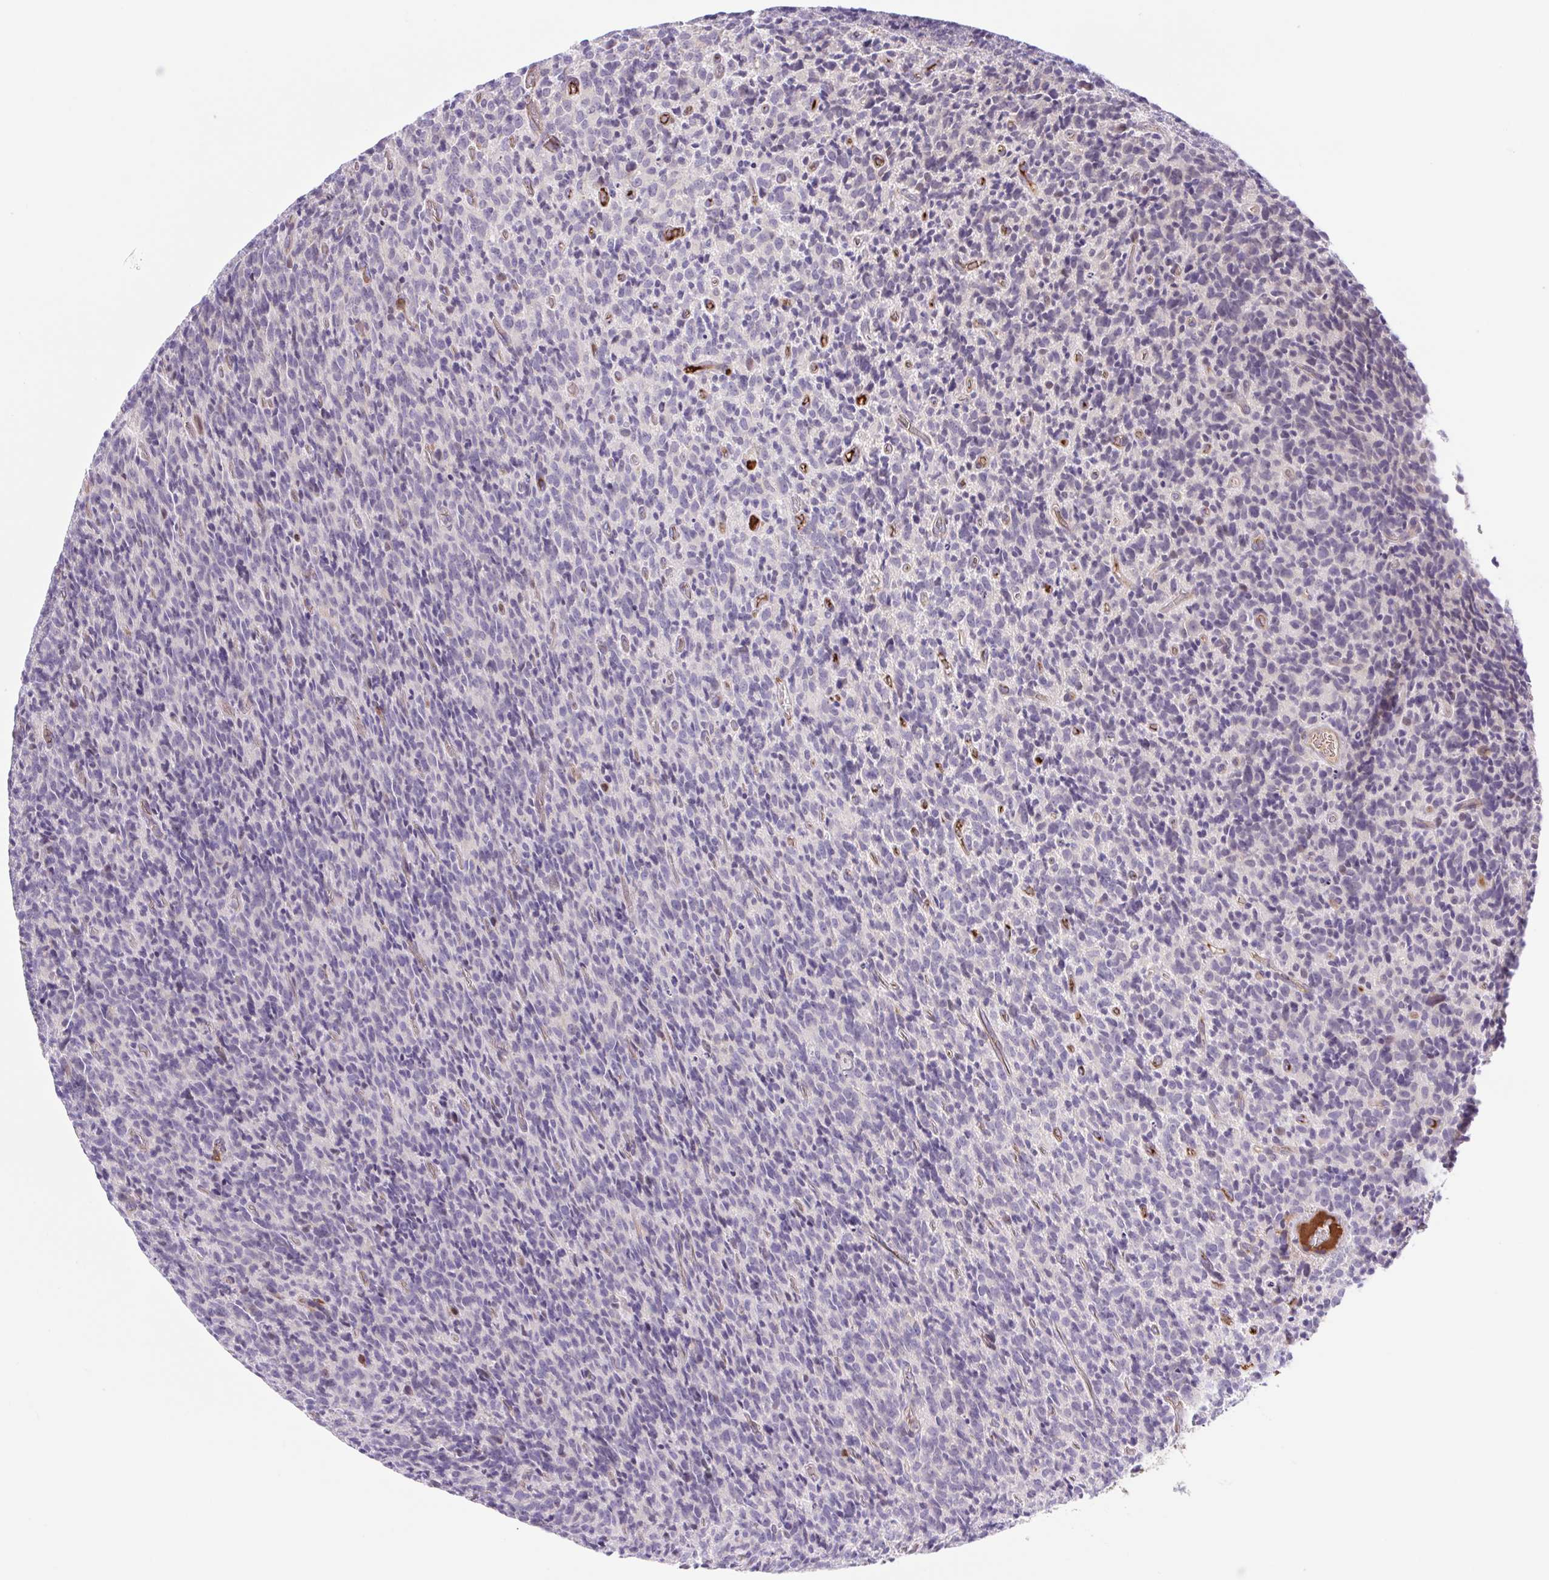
{"staining": {"intensity": "negative", "quantity": "none", "location": "none"}, "tissue": "glioma", "cell_type": "Tumor cells", "image_type": "cancer", "snomed": [{"axis": "morphology", "description": "Glioma, malignant, High grade"}, {"axis": "topography", "description": "Brain"}], "caption": "DAB immunohistochemical staining of human glioma demonstrates no significant expression in tumor cells.", "gene": "TPRG1", "patient": {"sex": "male", "age": 76}}